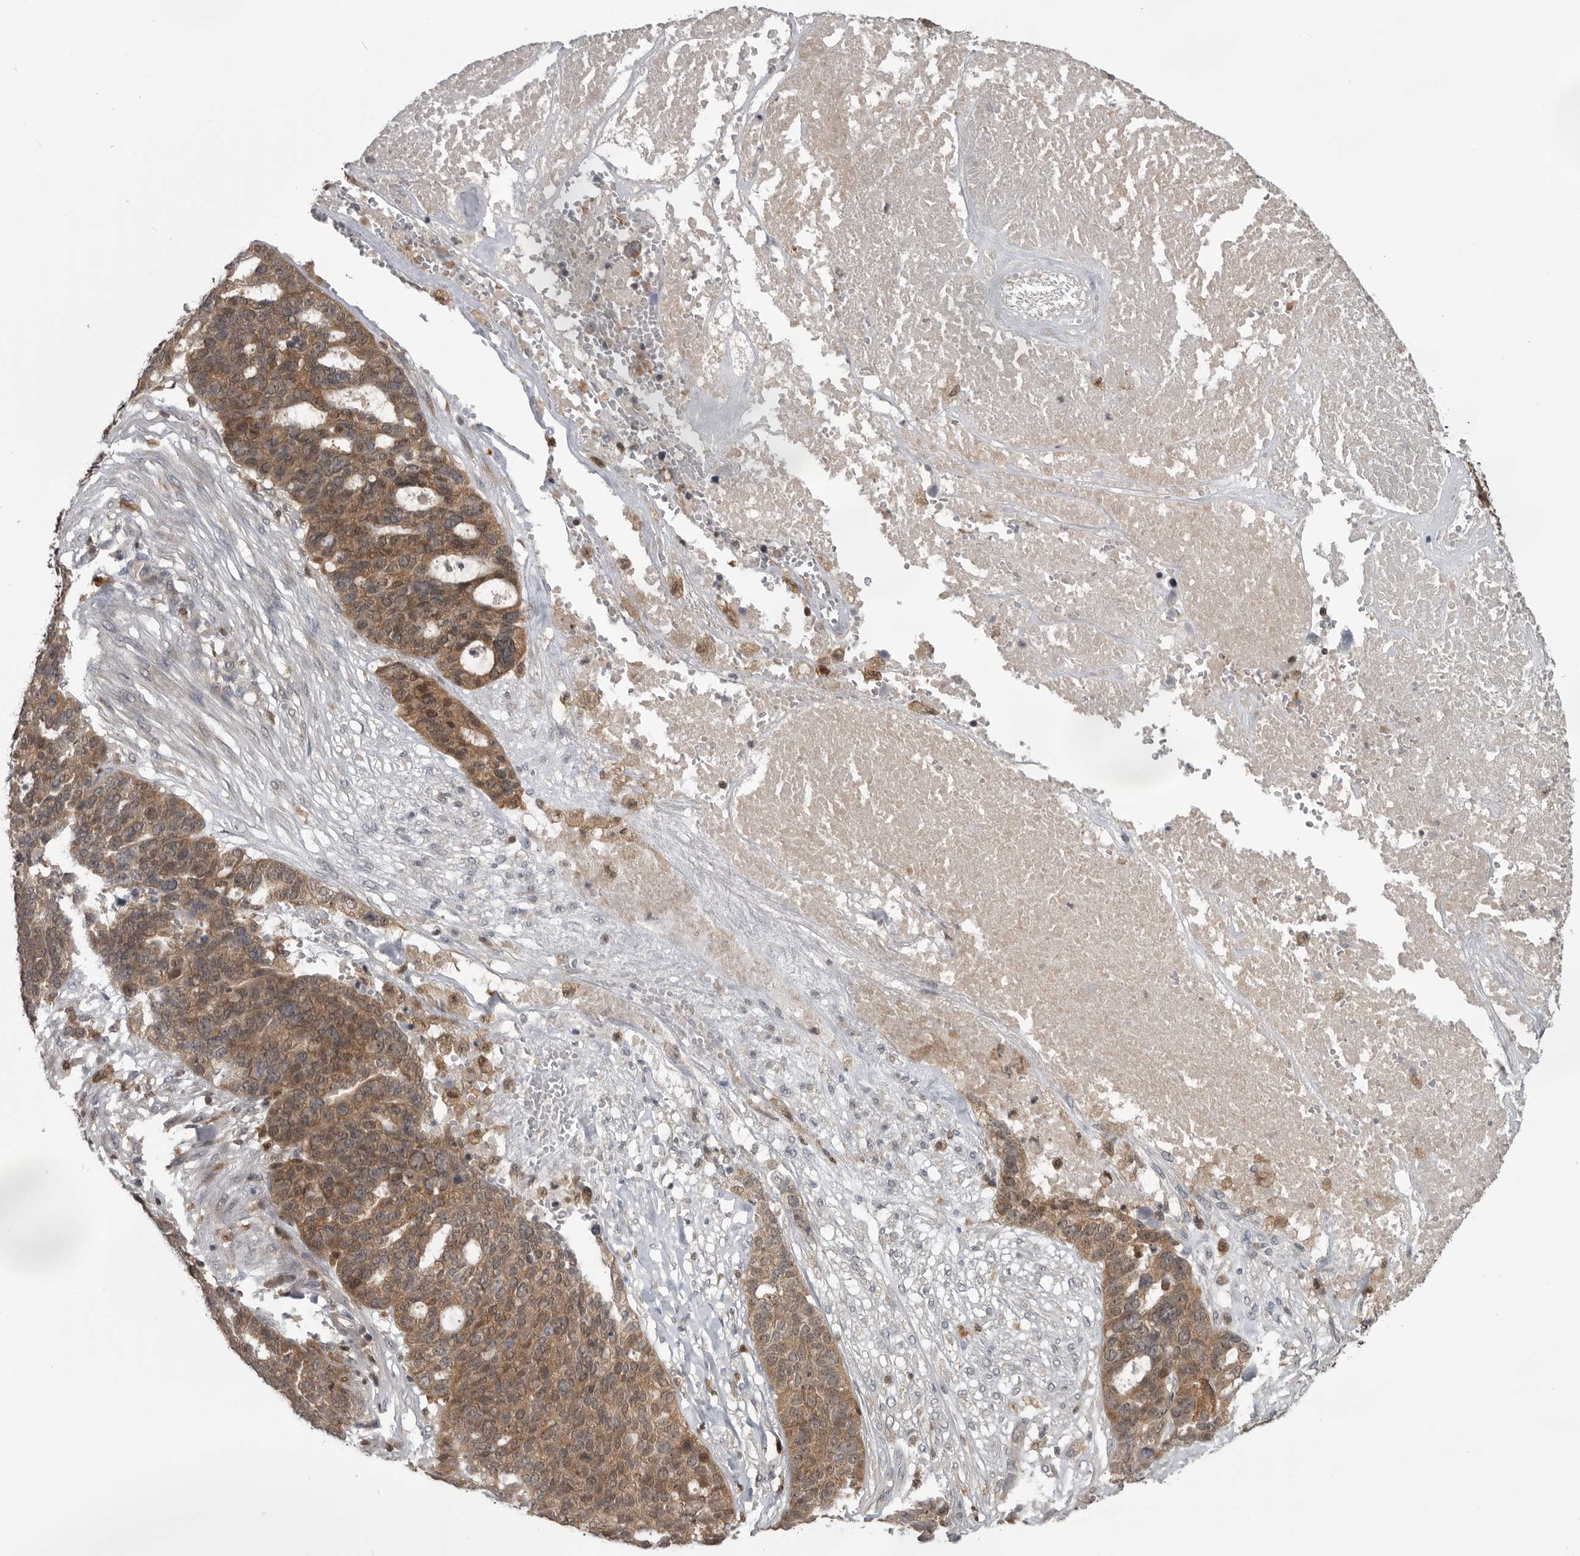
{"staining": {"intensity": "moderate", "quantity": ">75%", "location": "cytoplasmic/membranous,nuclear"}, "tissue": "ovarian cancer", "cell_type": "Tumor cells", "image_type": "cancer", "snomed": [{"axis": "morphology", "description": "Cystadenocarcinoma, serous, NOS"}, {"axis": "topography", "description": "Ovary"}], "caption": "Protein positivity by immunohistochemistry demonstrates moderate cytoplasmic/membranous and nuclear positivity in approximately >75% of tumor cells in ovarian cancer (serous cystadenocarcinoma).", "gene": "MAPK13", "patient": {"sex": "female", "age": 59}}